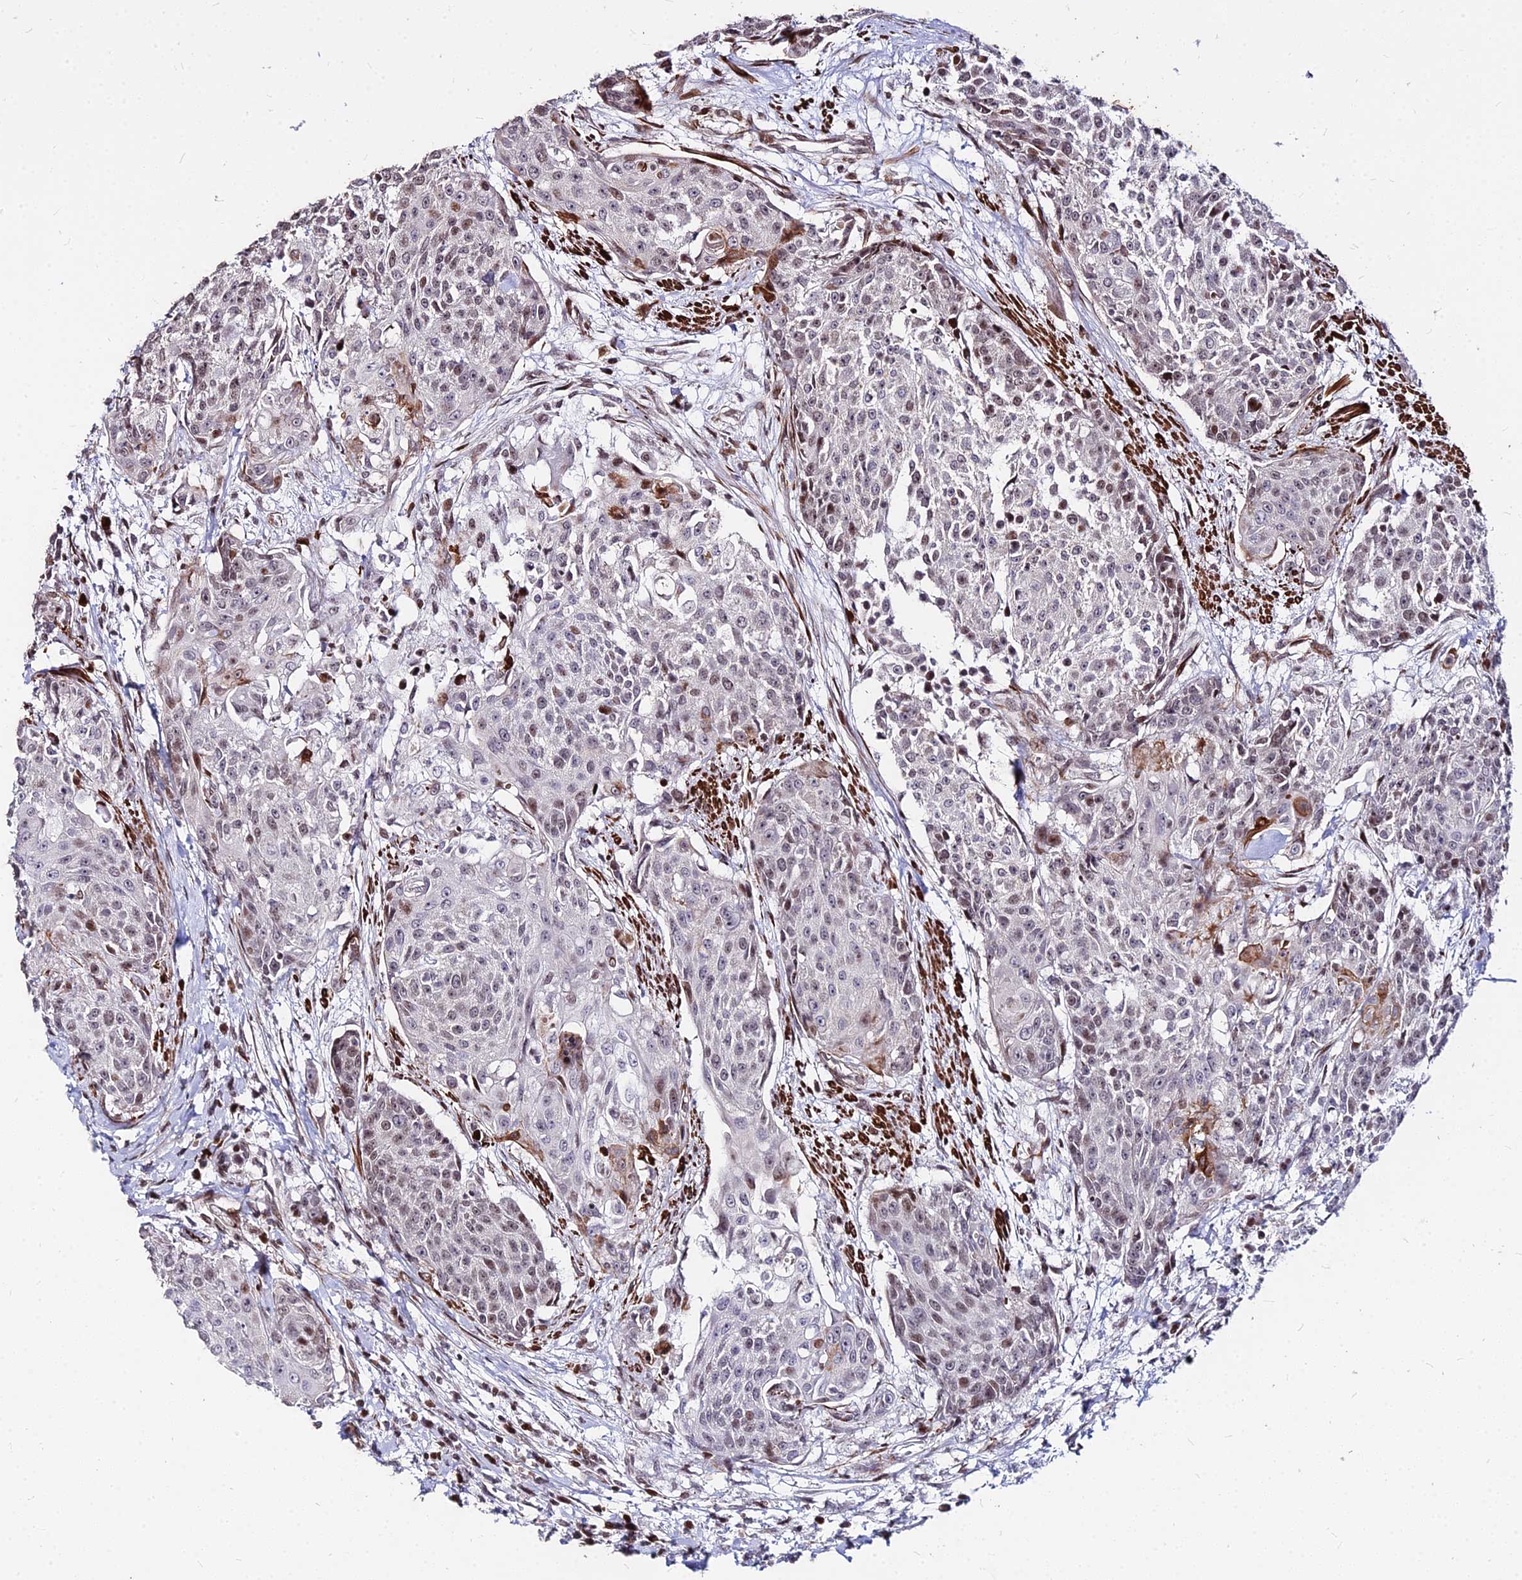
{"staining": {"intensity": "weak", "quantity": "<25%", "location": "nuclear"}, "tissue": "urothelial cancer", "cell_type": "Tumor cells", "image_type": "cancer", "snomed": [{"axis": "morphology", "description": "Urothelial carcinoma, High grade"}, {"axis": "topography", "description": "Urinary bladder"}], "caption": "This is an immunohistochemistry image of human urothelial carcinoma (high-grade). There is no positivity in tumor cells.", "gene": "NYAP2", "patient": {"sex": "female", "age": 63}}